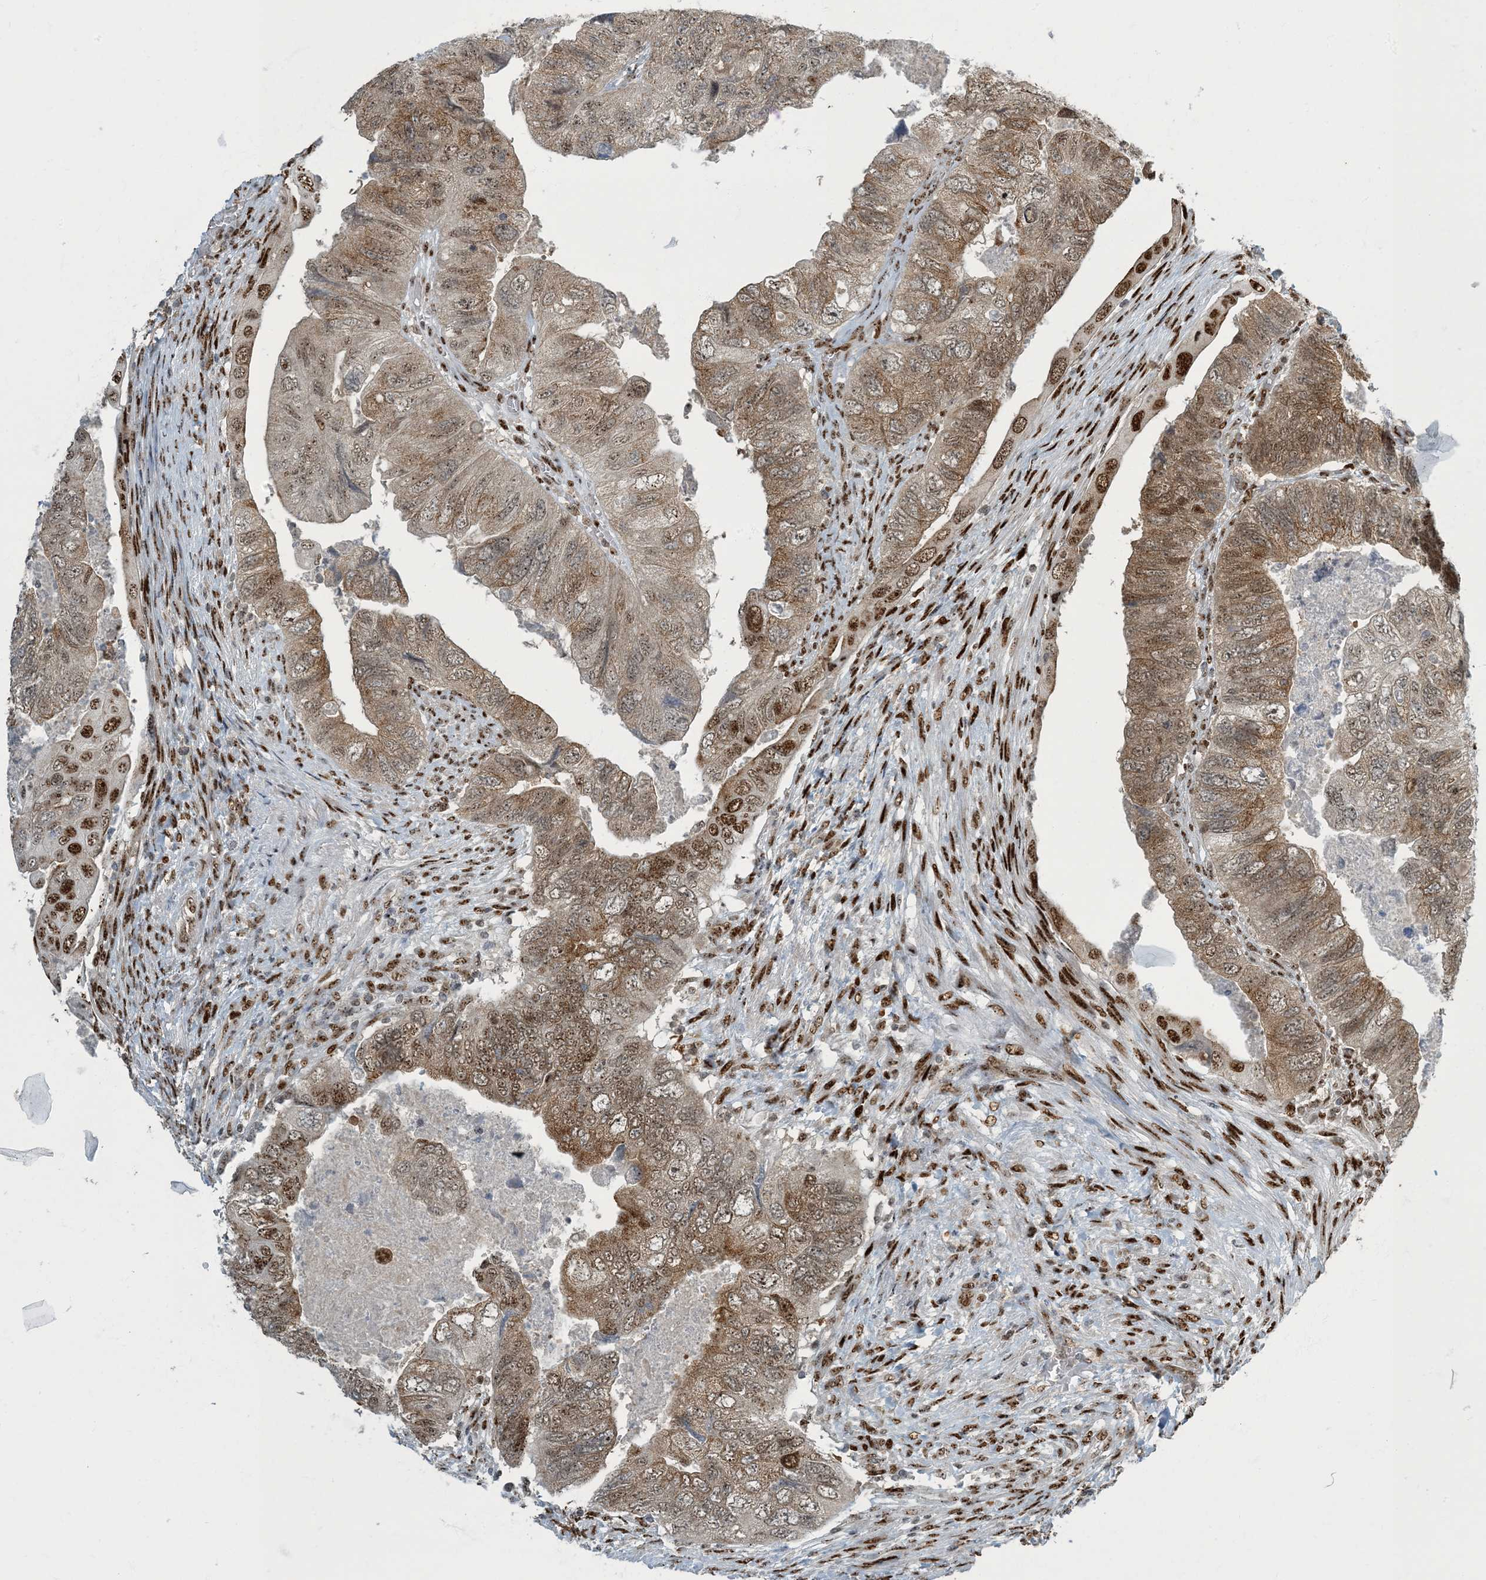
{"staining": {"intensity": "moderate", "quantity": ">75%", "location": "cytoplasmic/membranous,nuclear"}, "tissue": "colorectal cancer", "cell_type": "Tumor cells", "image_type": "cancer", "snomed": [{"axis": "morphology", "description": "Adenocarcinoma, NOS"}, {"axis": "topography", "description": "Rectum"}], "caption": "This is a histology image of IHC staining of colorectal cancer, which shows moderate staining in the cytoplasmic/membranous and nuclear of tumor cells.", "gene": "MBD1", "patient": {"sex": "male", "age": 63}}